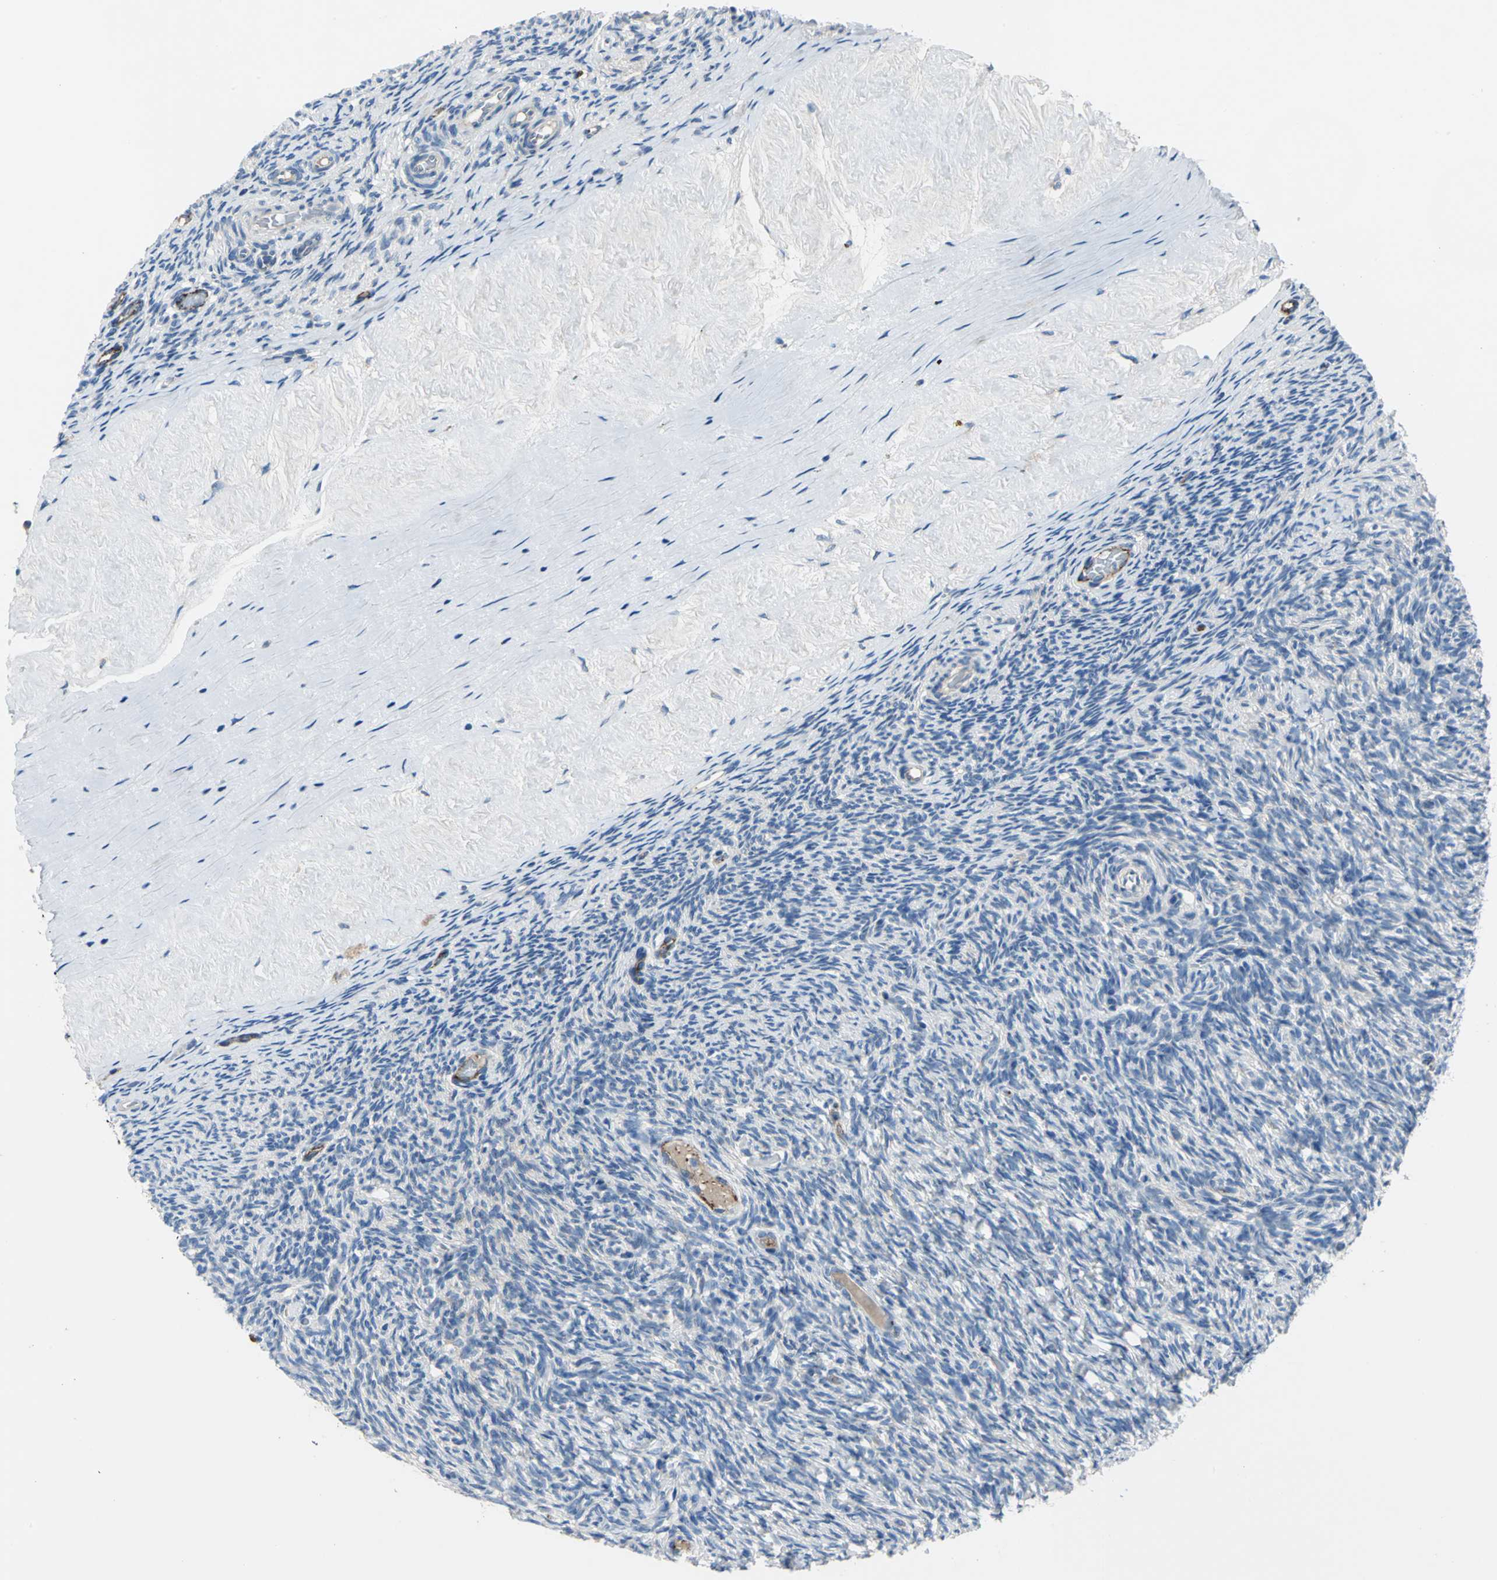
{"staining": {"intensity": "negative", "quantity": "none", "location": "none"}, "tissue": "ovary", "cell_type": "Ovarian stroma cells", "image_type": "normal", "snomed": [{"axis": "morphology", "description": "Normal tissue, NOS"}, {"axis": "topography", "description": "Ovary"}], "caption": "DAB (3,3'-diaminobenzidine) immunohistochemical staining of unremarkable human ovary reveals no significant expression in ovarian stroma cells. (DAB IHC visualized using brightfield microscopy, high magnification).", "gene": "SELP", "patient": {"sex": "female", "age": 60}}